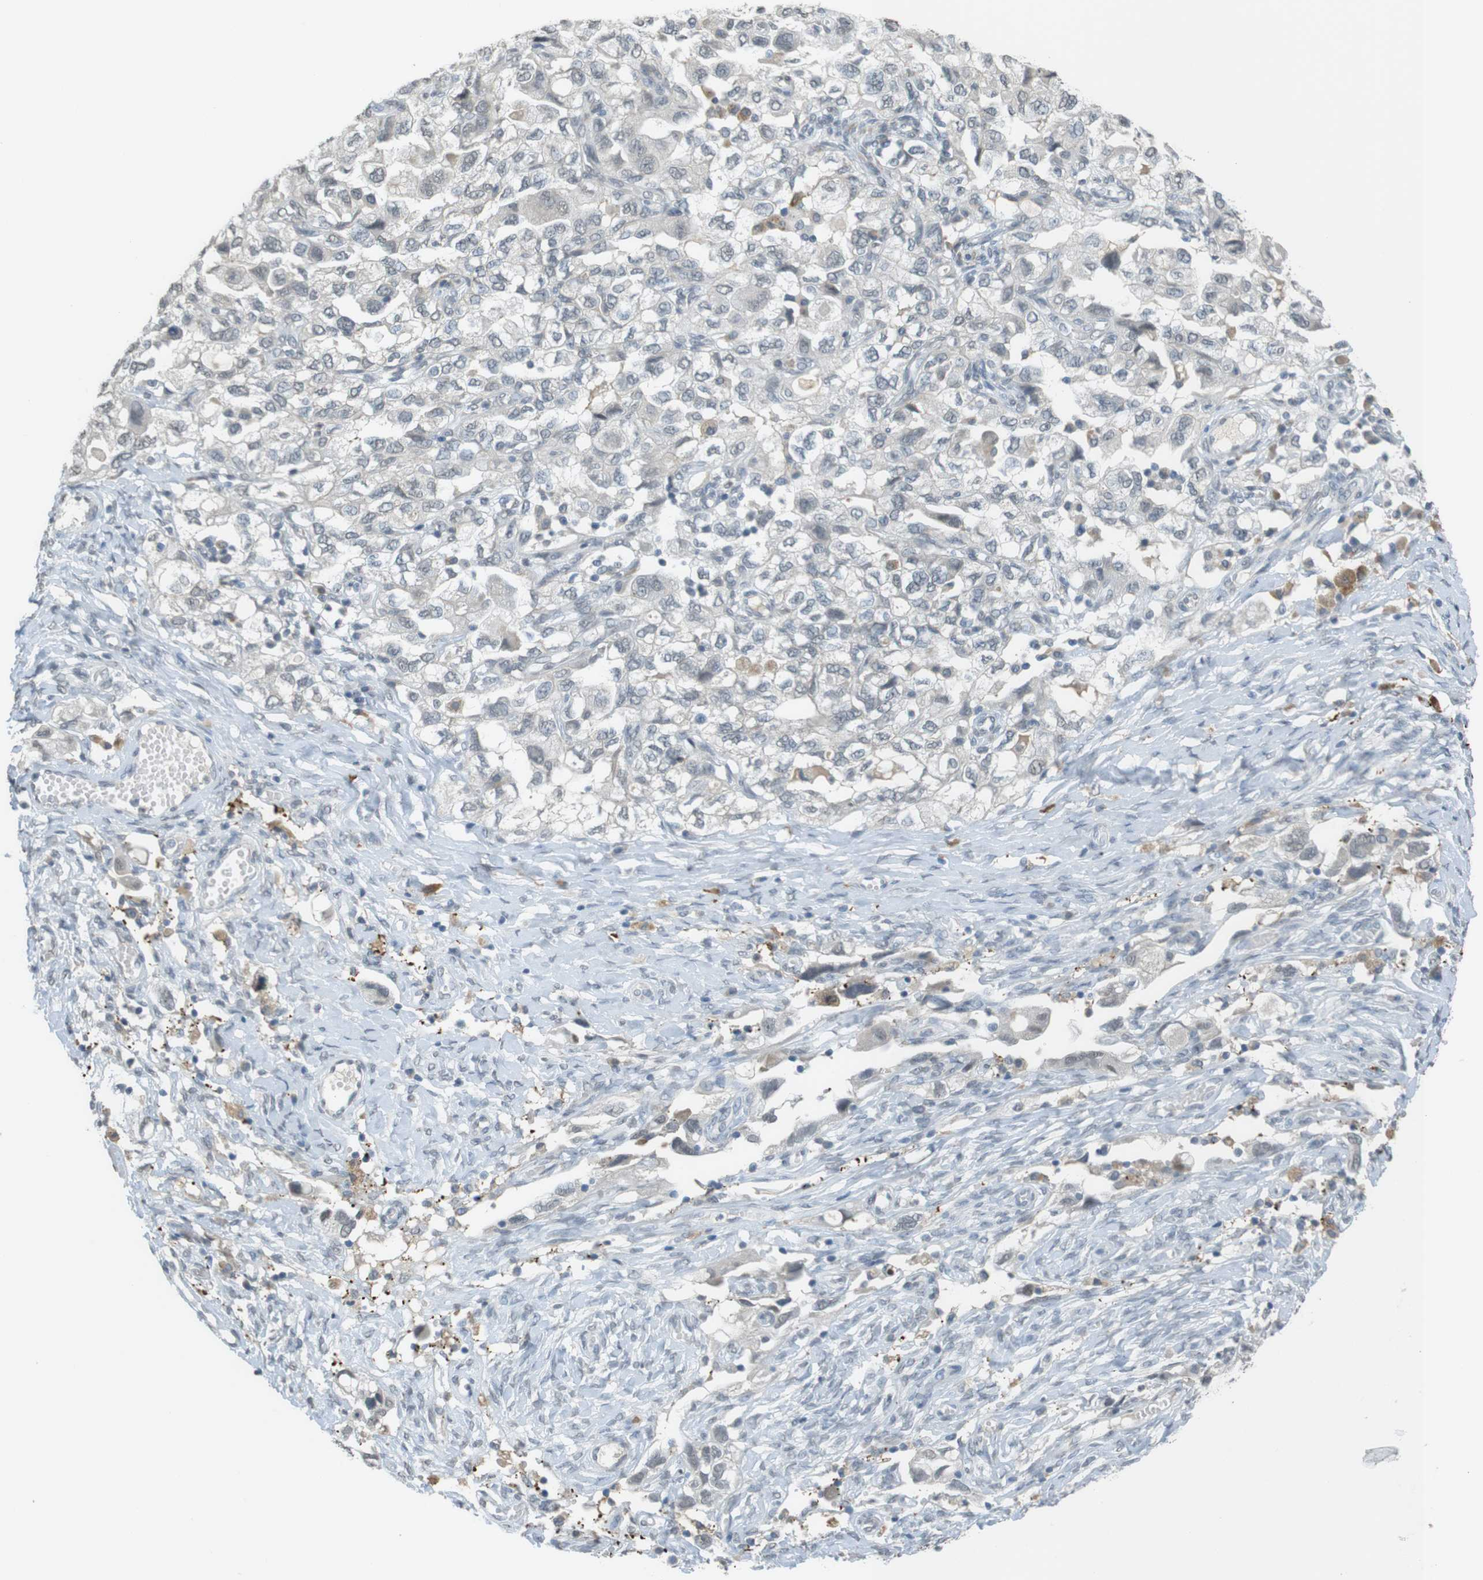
{"staining": {"intensity": "negative", "quantity": "none", "location": "none"}, "tissue": "ovarian cancer", "cell_type": "Tumor cells", "image_type": "cancer", "snomed": [{"axis": "morphology", "description": "Carcinoma, NOS"}, {"axis": "morphology", "description": "Cystadenocarcinoma, serous, NOS"}, {"axis": "topography", "description": "Ovary"}], "caption": "Immunohistochemical staining of human ovarian cancer (serous cystadenocarcinoma) reveals no significant expression in tumor cells.", "gene": "FZD10", "patient": {"sex": "female", "age": 69}}